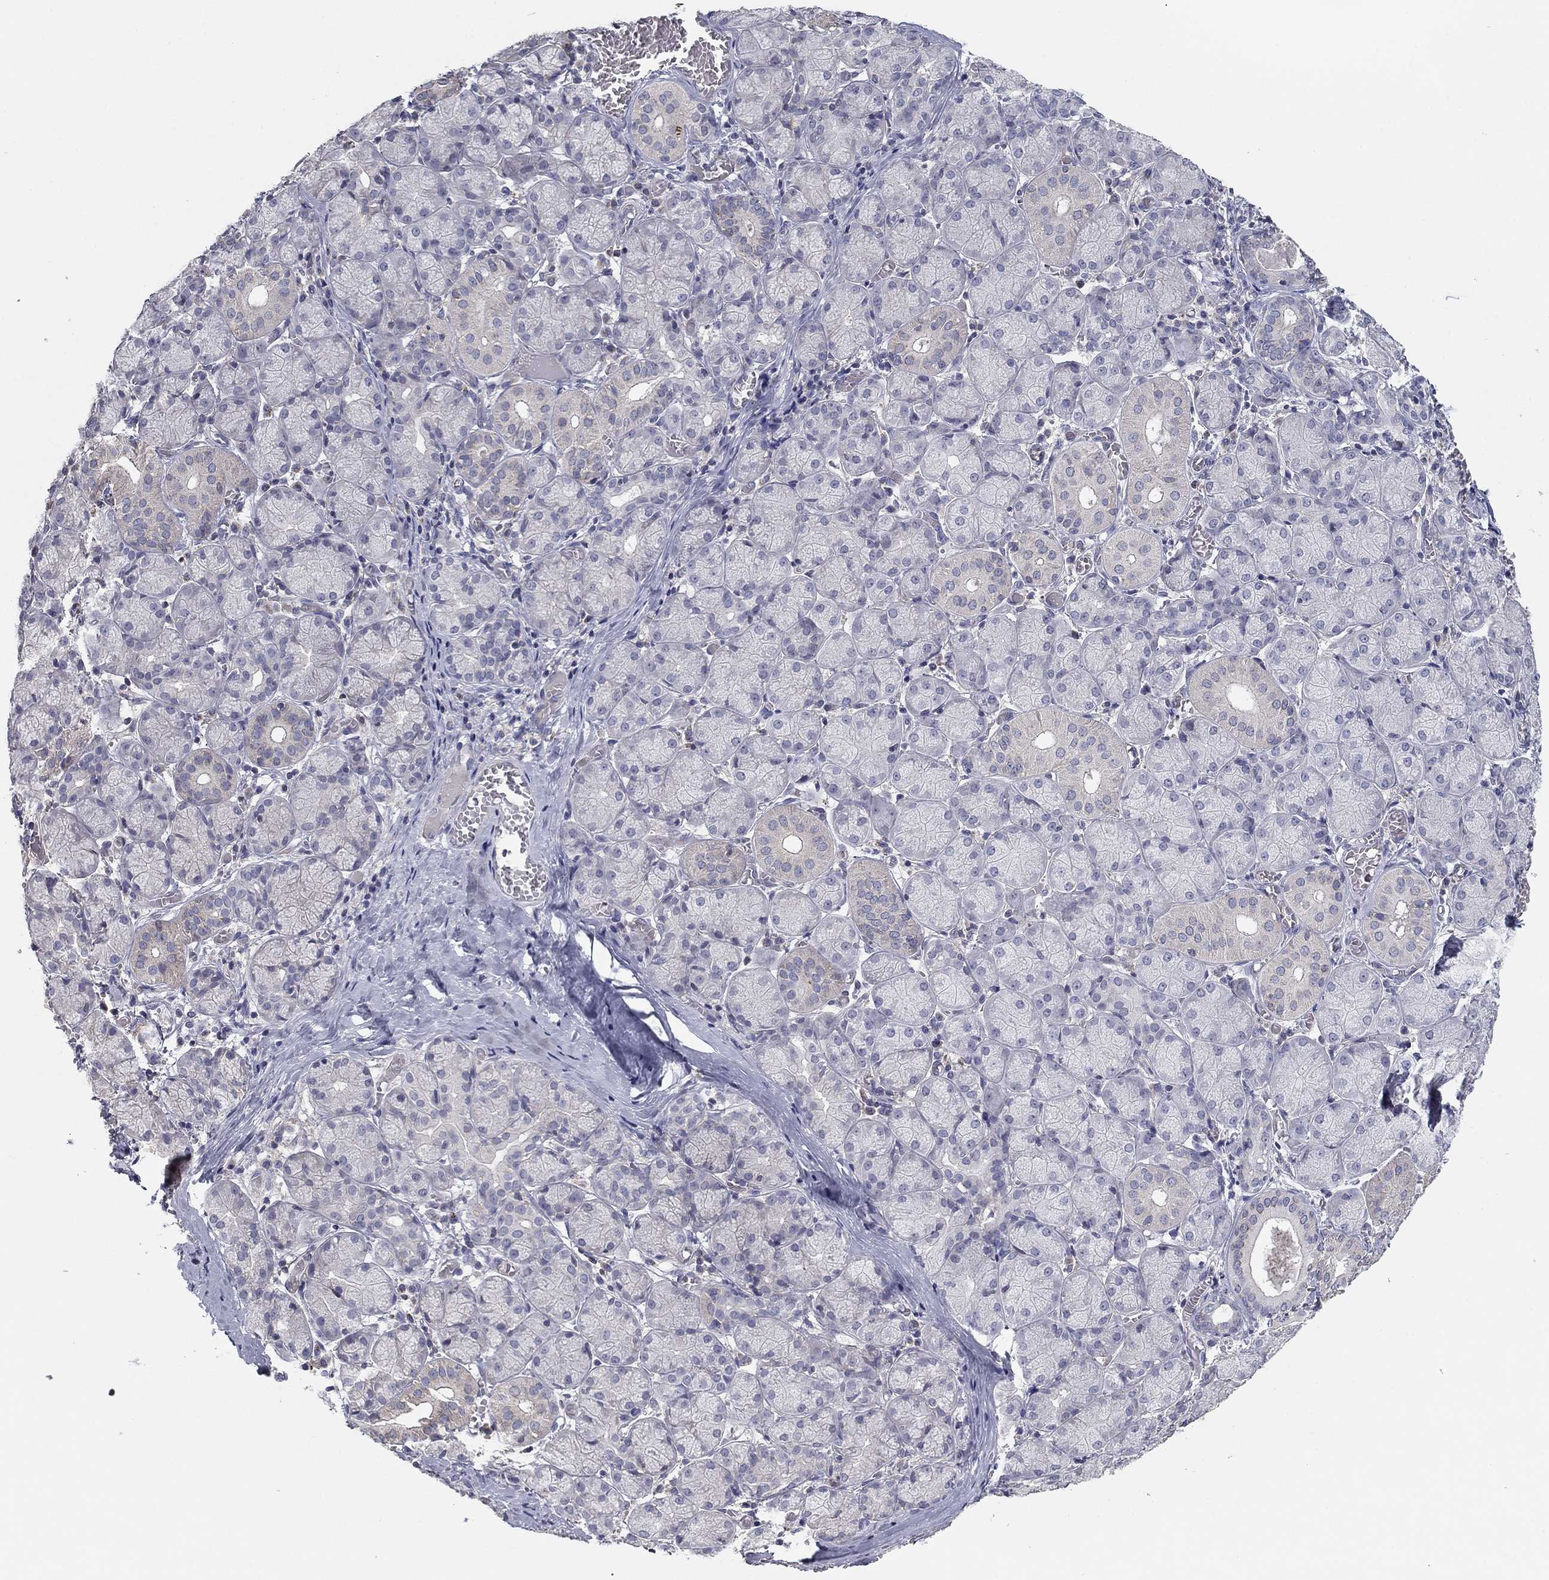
{"staining": {"intensity": "strong", "quantity": "<25%", "location": "cytoplasmic/membranous"}, "tissue": "salivary gland", "cell_type": "Glandular cells", "image_type": "normal", "snomed": [{"axis": "morphology", "description": "Normal tissue, NOS"}, {"axis": "topography", "description": "Salivary gland"}, {"axis": "topography", "description": "Peripheral nerve tissue"}], "caption": "Immunohistochemical staining of unremarkable human salivary gland displays strong cytoplasmic/membranous protein expression in about <25% of glandular cells.", "gene": "SEPTIN3", "patient": {"sex": "female", "age": 24}}